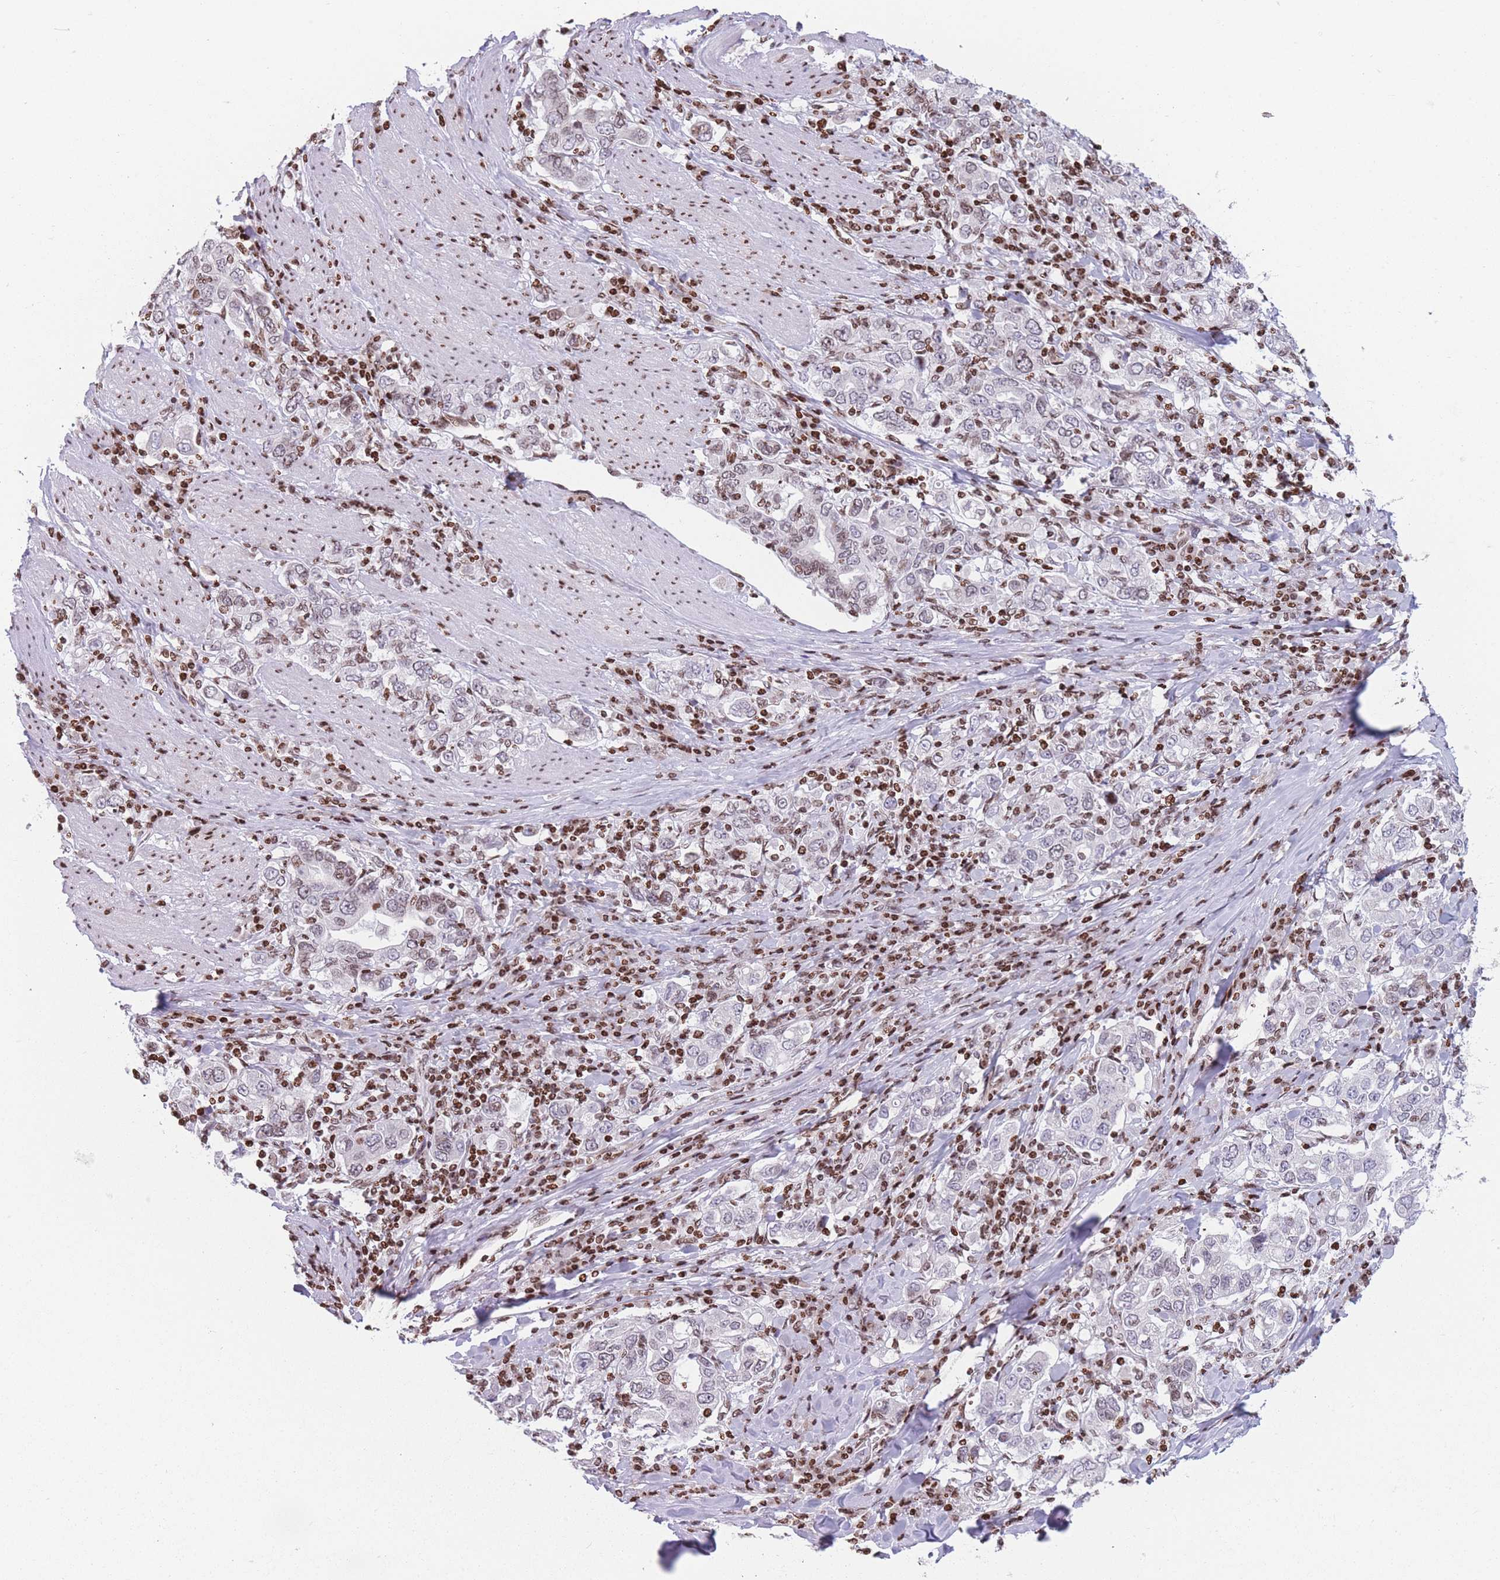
{"staining": {"intensity": "weak", "quantity": "25%-75%", "location": "nuclear"}, "tissue": "stomach cancer", "cell_type": "Tumor cells", "image_type": "cancer", "snomed": [{"axis": "morphology", "description": "Adenocarcinoma, NOS"}, {"axis": "topography", "description": "Stomach, upper"}], "caption": "A brown stain highlights weak nuclear staining of a protein in stomach cancer tumor cells. (IHC, brightfield microscopy, high magnification).", "gene": "AK9", "patient": {"sex": "male", "age": 62}}